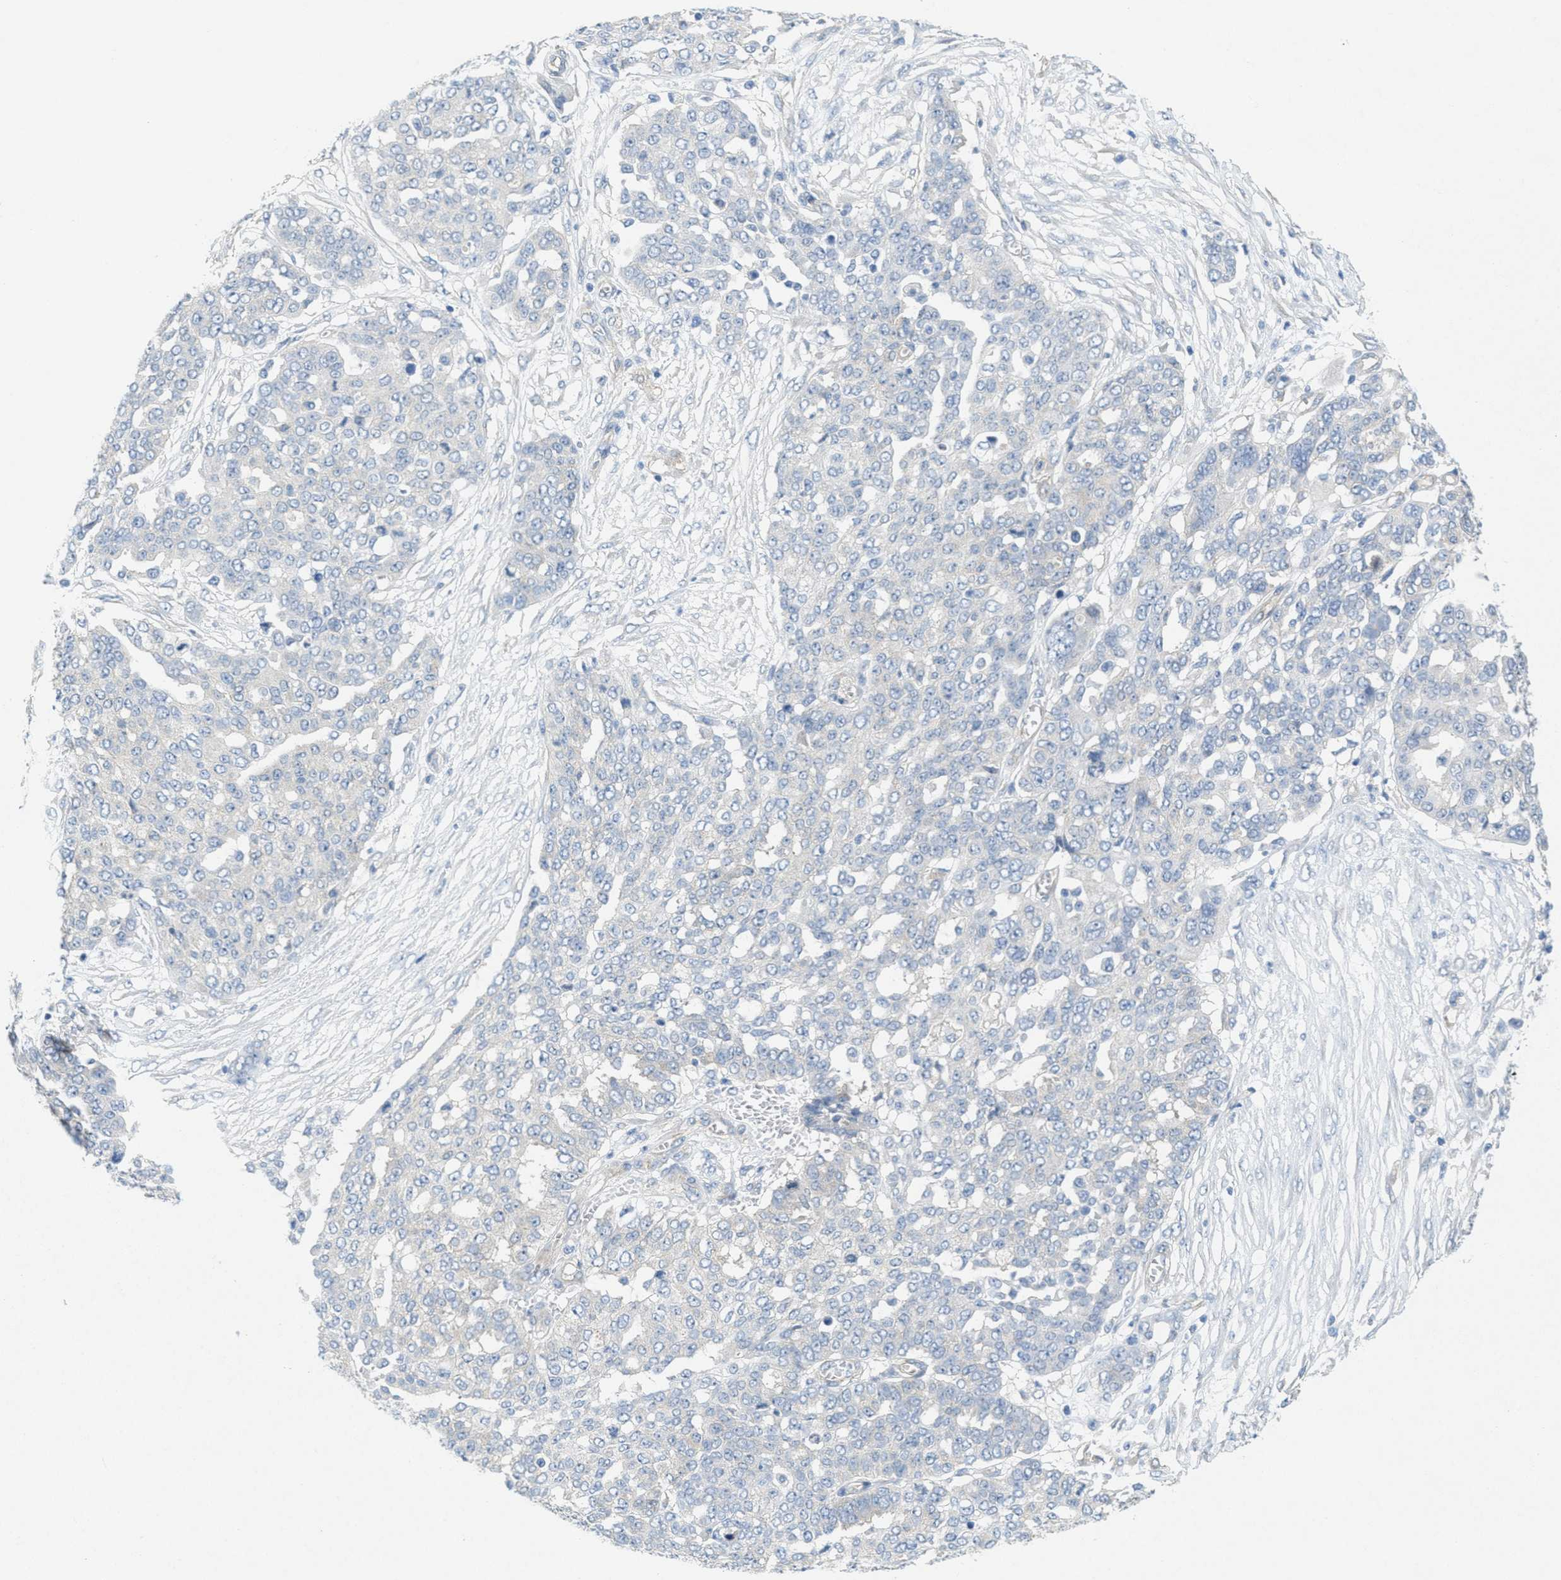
{"staining": {"intensity": "negative", "quantity": "none", "location": "none"}, "tissue": "ovarian cancer", "cell_type": "Tumor cells", "image_type": "cancer", "snomed": [{"axis": "morphology", "description": "Cystadenocarcinoma, serous, NOS"}, {"axis": "topography", "description": "Soft tissue"}, {"axis": "topography", "description": "Ovary"}], "caption": "The photomicrograph displays no staining of tumor cells in serous cystadenocarcinoma (ovarian). (DAB (3,3'-diaminobenzidine) immunohistochemistry visualized using brightfield microscopy, high magnification).", "gene": "ZFYVE9", "patient": {"sex": "female", "age": 57}}